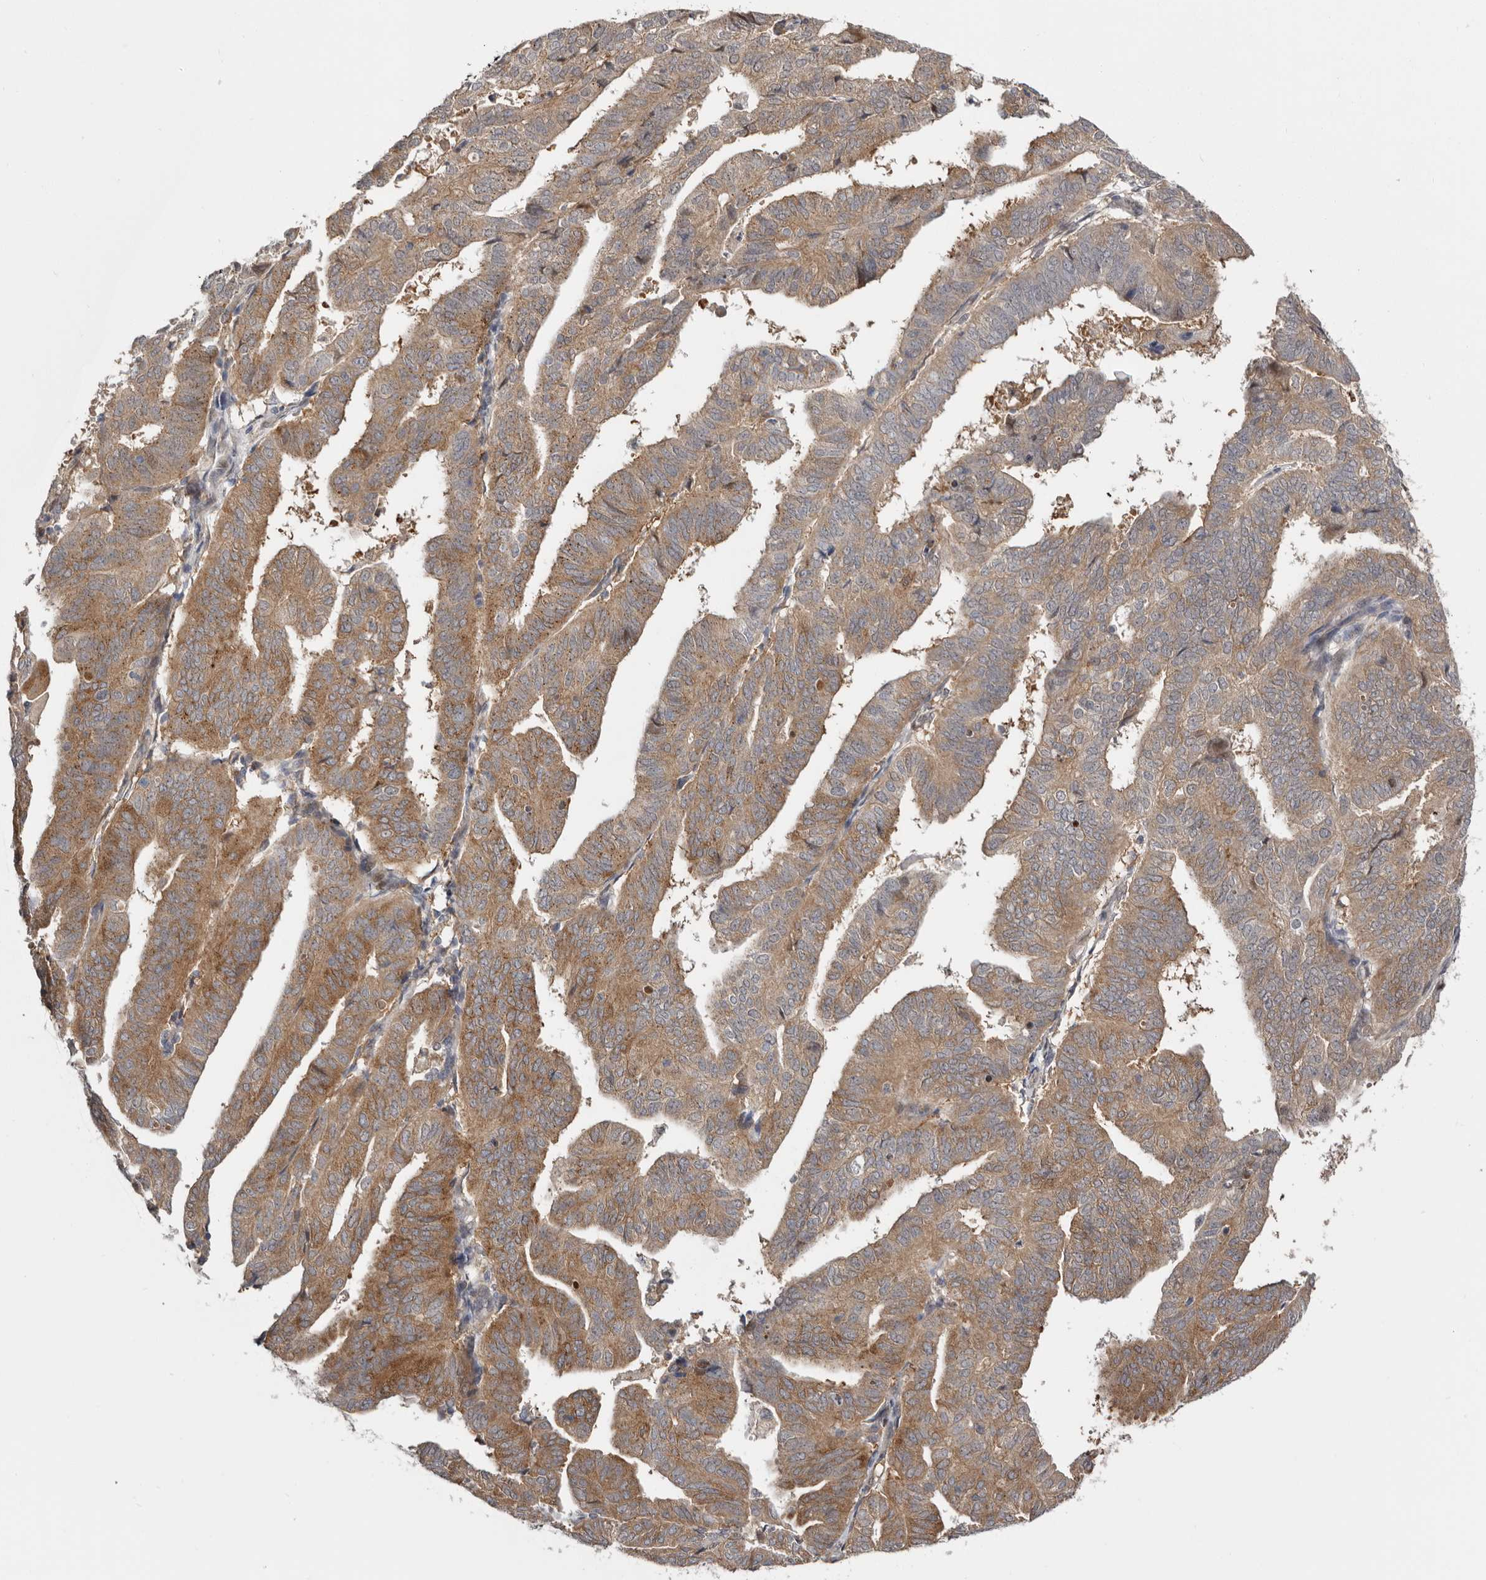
{"staining": {"intensity": "moderate", "quantity": ">75%", "location": "cytoplasmic/membranous"}, "tissue": "endometrial cancer", "cell_type": "Tumor cells", "image_type": "cancer", "snomed": [{"axis": "morphology", "description": "Adenocarcinoma, NOS"}, {"axis": "topography", "description": "Uterus"}], "caption": "Immunohistochemistry (DAB (3,3'-diaminobenzidine)) staining of endometrial cancer (adenocarcinoma) reveals moderate cytoplasmic/membranous protein expression in approximately >75% of tumor cells.", "gene": "MSRB2", "patient": {"sex": "female", "age": 77}}